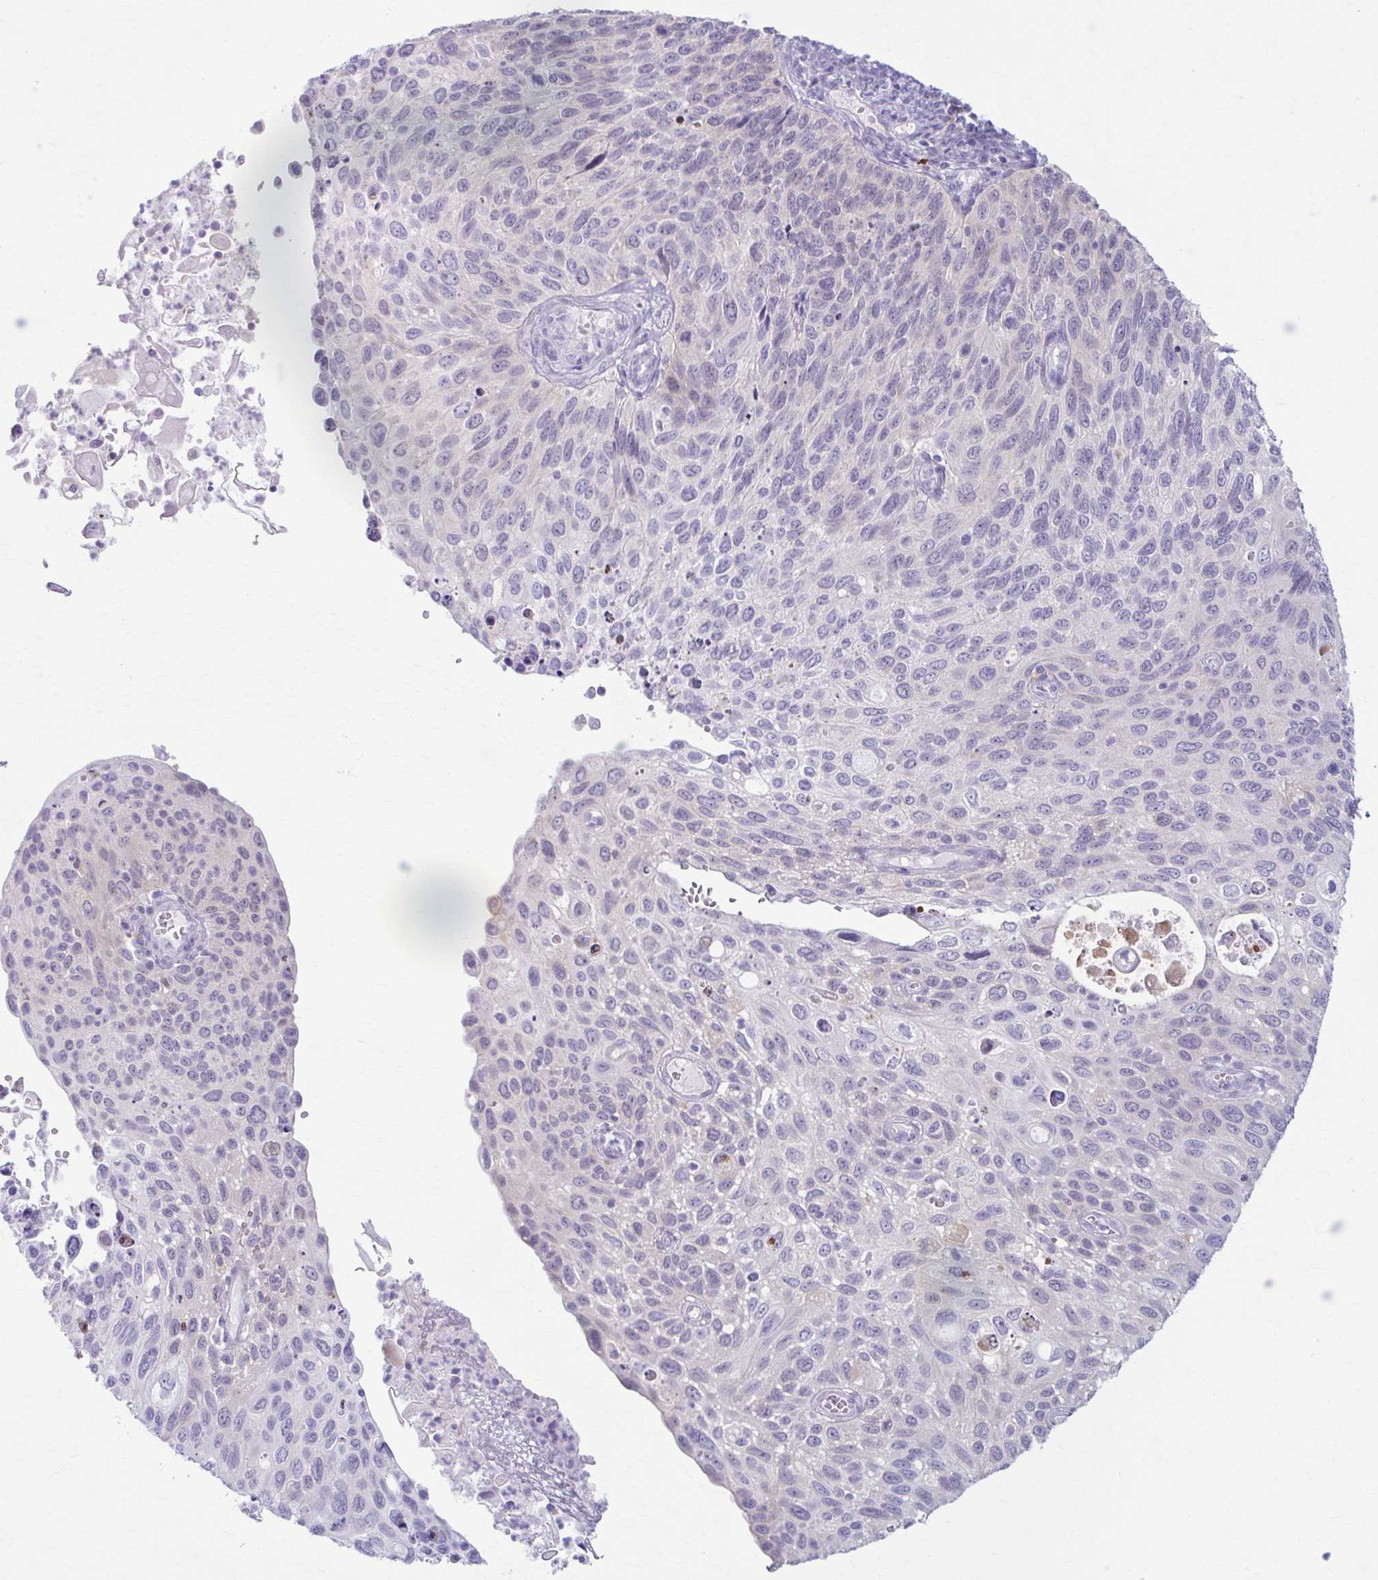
{"staining": {"intensity": "negative", "quantity": "none", "location": "none"}, "tissue": "cervical cancer", "cell_type": "Tumor cells", "image_type": "cancer", "snomed": [{"axis": "morphology", "description": "Squamous cell carcinoma, NOS"}, {"axis": "topography", "description": "Cervix"}], "caption": "Immunohistochemistry (IHC) photomicrograph of neoplastic tissue: squamous cell carcinoma (cervical) stained with DAB exhibits no significant protein expression in tumor cells.", "gene": "LDLRAP1", "patient": {"sex": "female", "age": 70}}